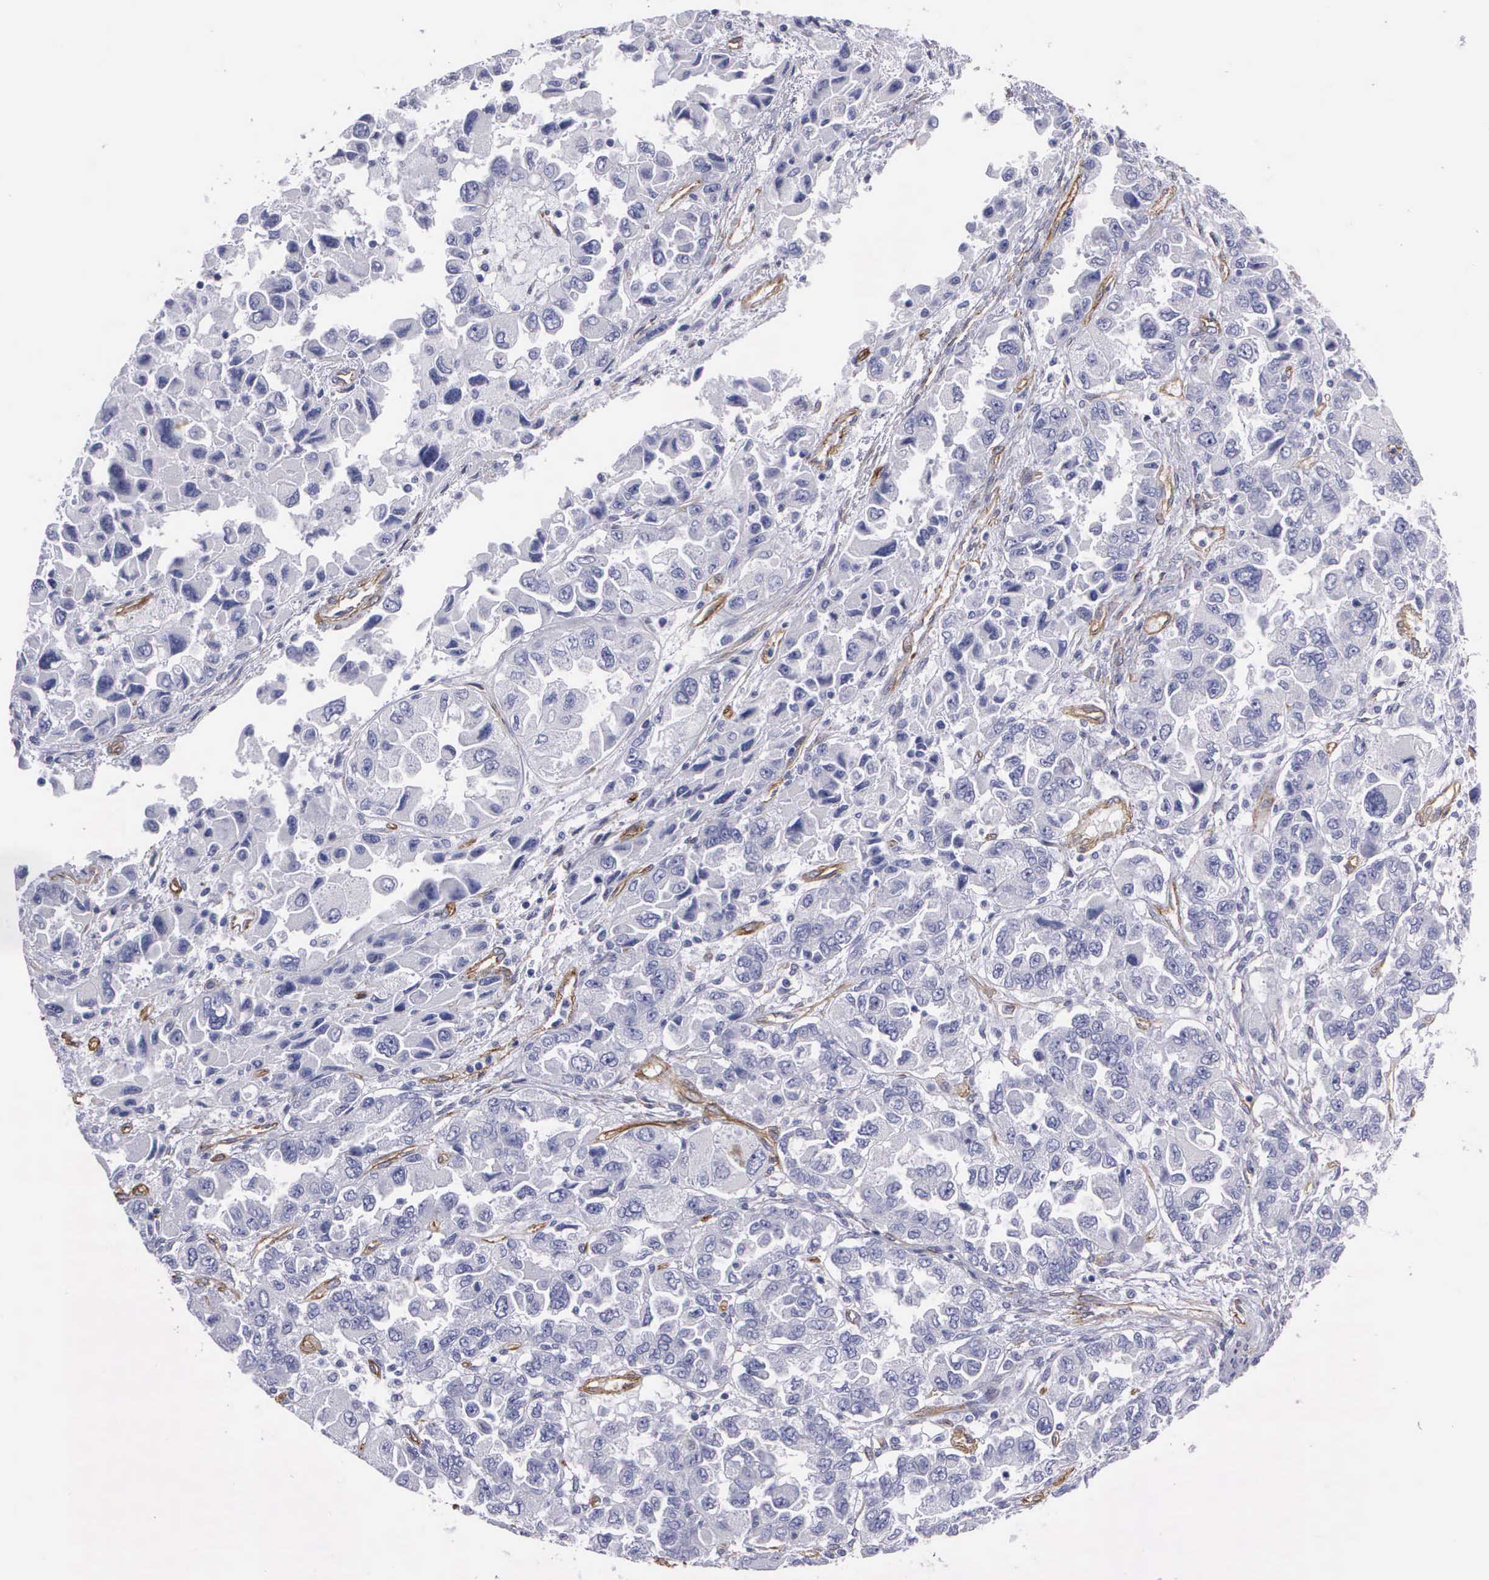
{"staining": {"intensity": "negative", "quantity": "none", "location": "none"}, "tissue": "ovarian cancer", "cell_type": "Tumor cells", "image_type": "cancer", "snomed": [{"axis": "morphology", "description": "Cystadenocarcinoma, serous, NOS"}, {"axis": "topography", "description": "Ovary"}], "caption": "The image shows no staining of tumor cells in ovarian cancer (serous cystadenocarcinoma). (DAB (3,3'-diaminobenzidine) IHC with hematoxylin counter stain).", "gene": "MAGEB10", "patient": {"sex": "female", "age": 84}}